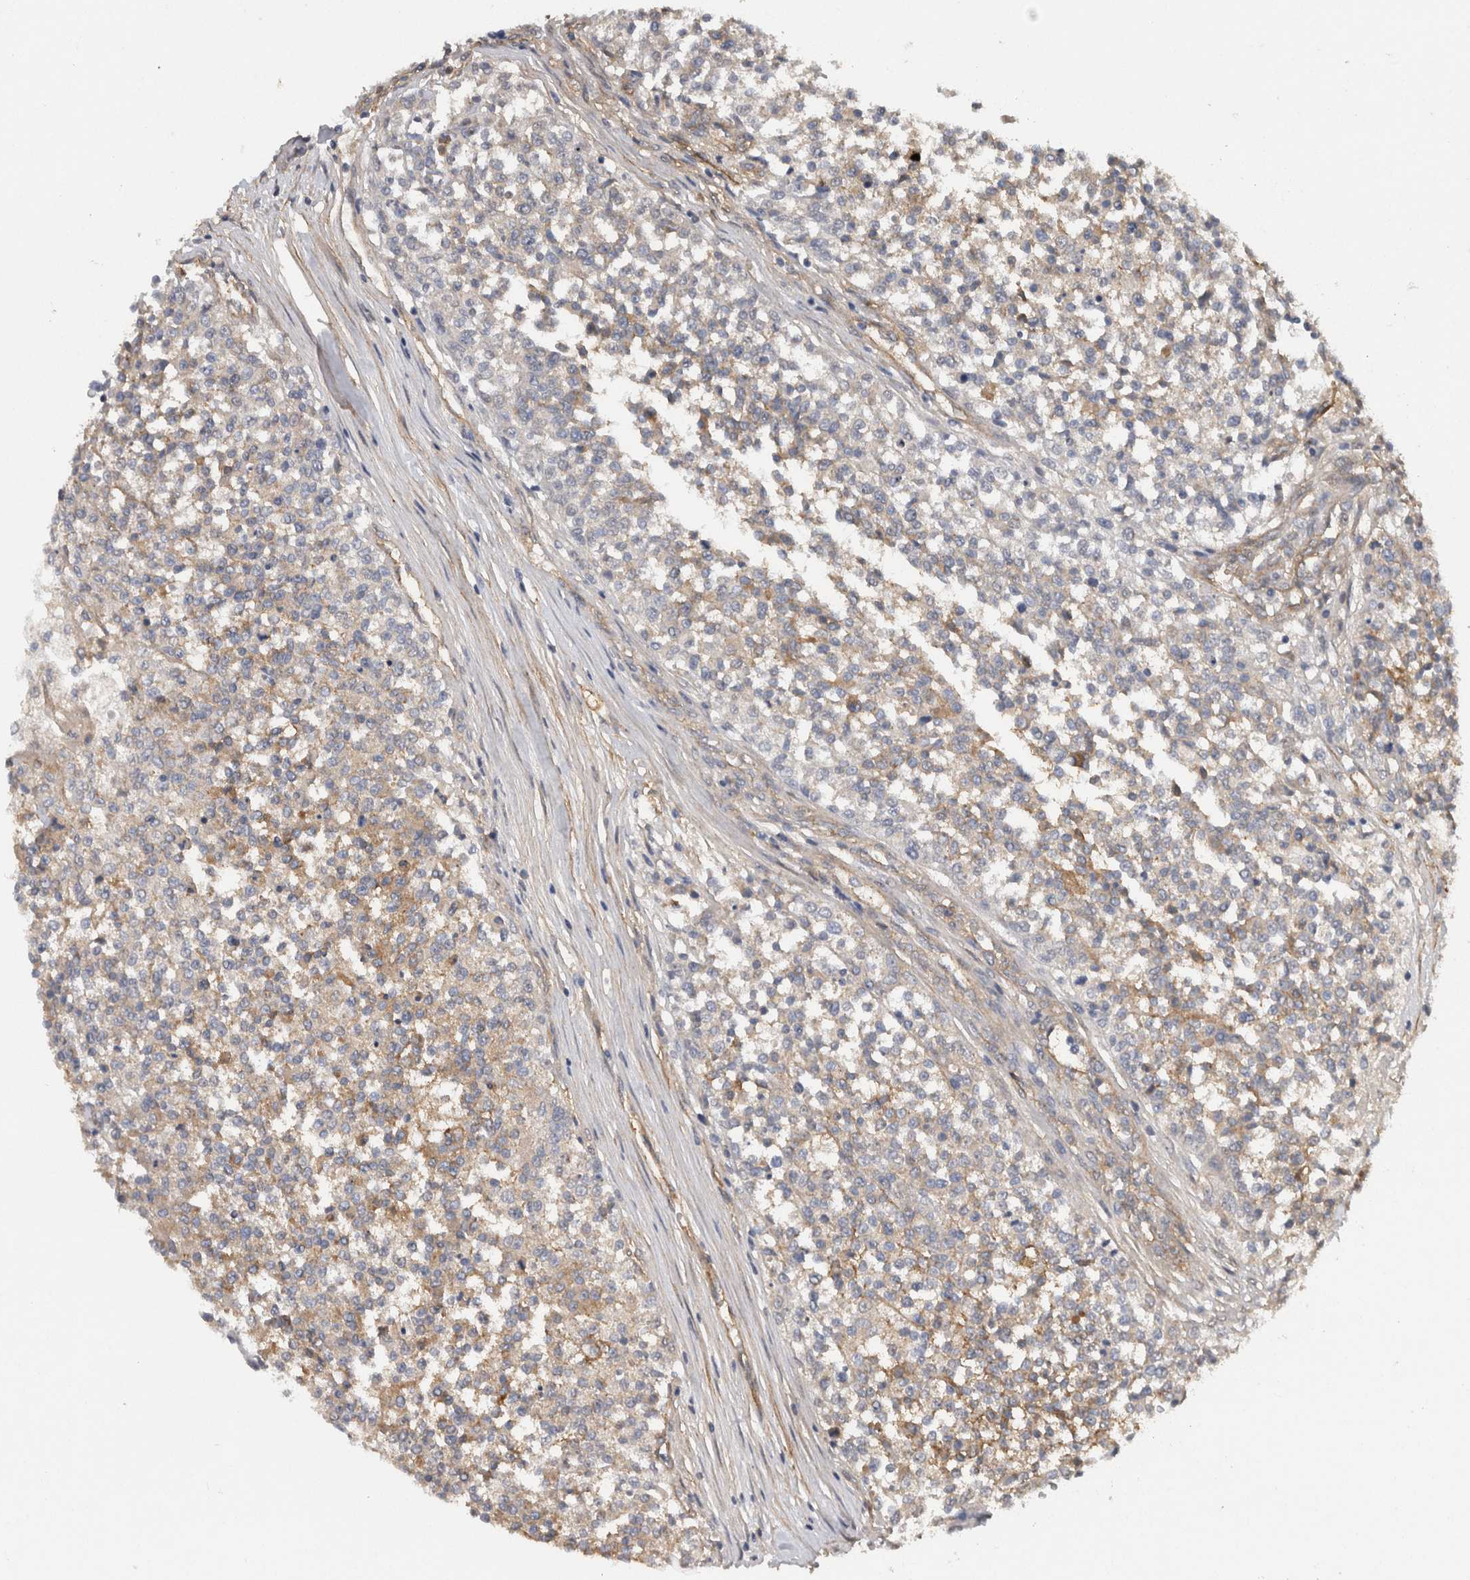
{"staining": {"intensity": "weak", "quantity": ">75%", "location": "cytoplasmic/membranous"}, "tissue": "testis cancer", "cell_type": "Tumor cells", "image_type": "cancer", "snomed": [{"axis": "morphology", "description": "Seminoma, NOS"}, {"axis": "topography", "description": "Testis"}], "caption": "Immunohistochemical staining of testis seminoma reveals weak cytoplasmic/membranous protein staining in approximately >75% of tumor cells.", "gene": "RECK", "patient": {"sex": "male", "age": 59}}